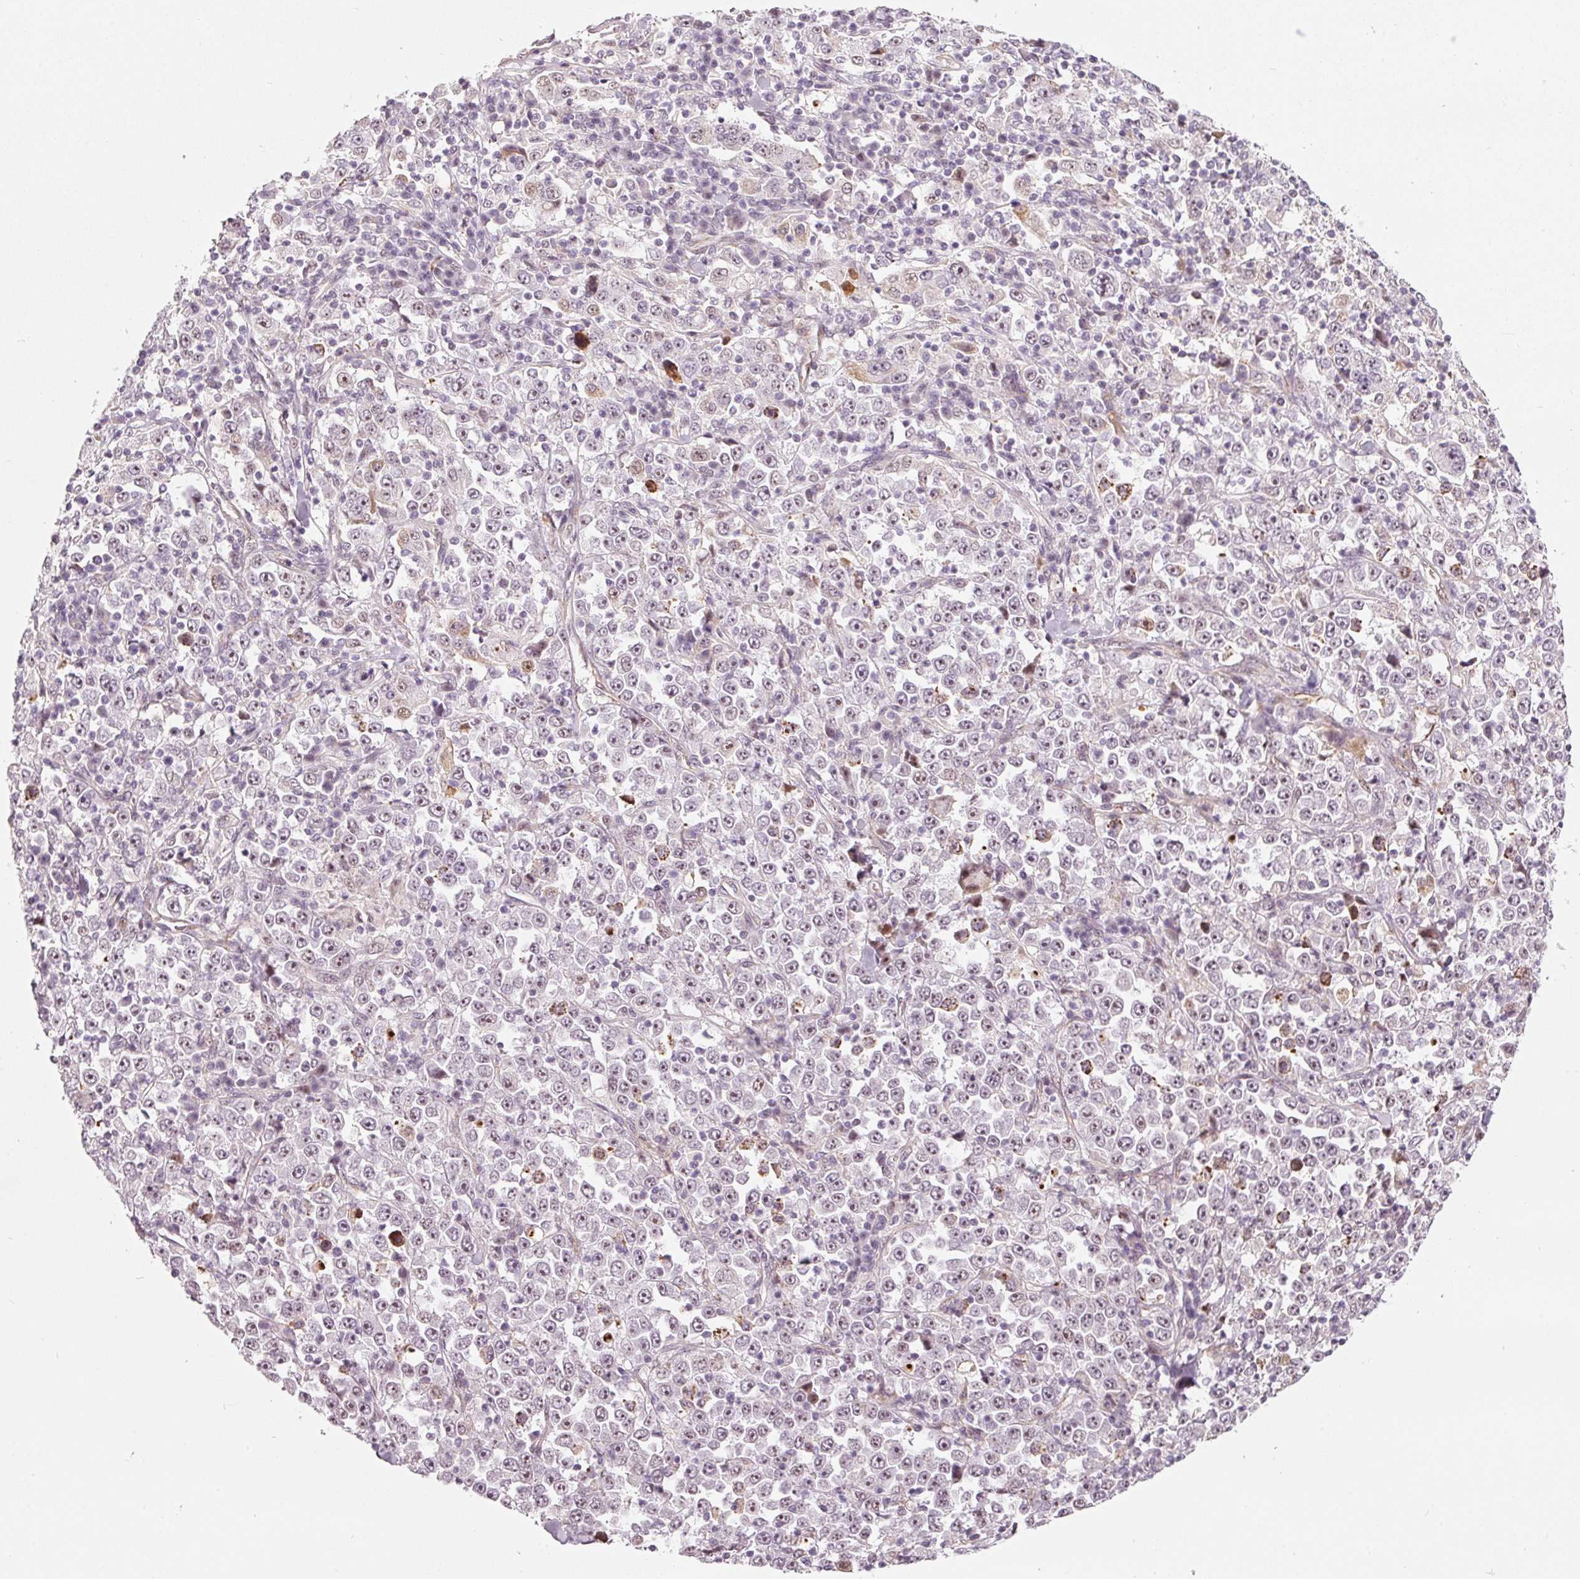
{"staining": {"intensity": "weak", "quantity": "25%-75%", "location": "nuclear"}, "tissue": "stomach cancer", "cell_type": "Tumor cells", "image_type": "cancer", "snomed": [{"axis": "morphology", "description": "Normal tissue, NOS"}, {"axis": "morphology", "description": "Adenocarcinoma, NOS"}, {"axis": "topography", "description": "Stomach, upper"}, {"axis": "topography", "description": "Stomach"}], "caption": "Adenocarcinoma (stomach) was stained to show a protein in brown. There is low levels of weak nuclear staining in approximately 25%-75% of tumor cells. (DAB (3,3'-diaminobenzidine) IHC, brown staining for protein, blue staining for nuclei).", "gene": "MXRA8", "patient": {"sex": "male", "age": 59}}